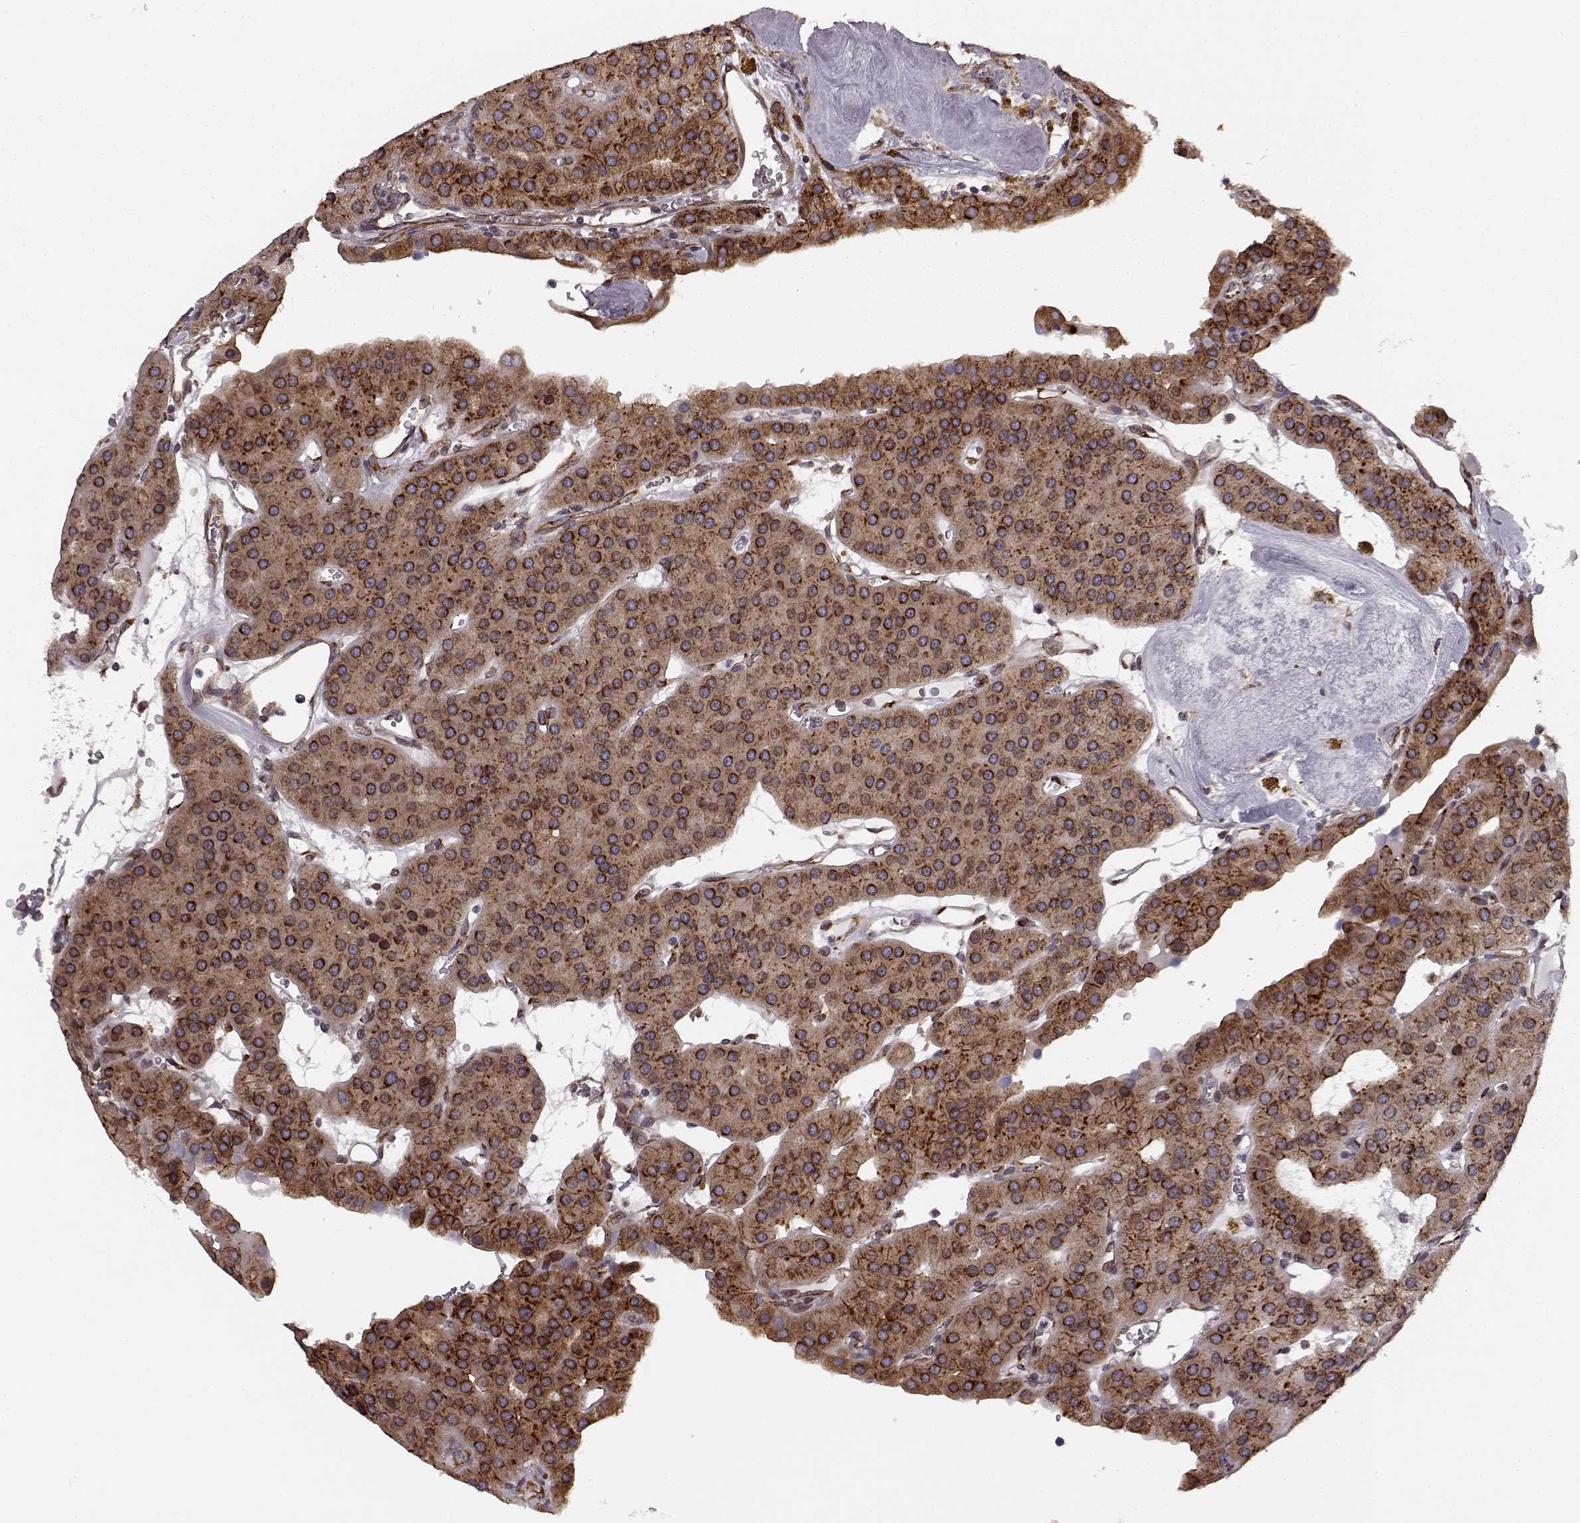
{"staining": {"intensity": "strong", "quantity": ">75%", "location": "cytoplasmic/membranous"}, "tissue": "parathyroid gland", "cell_type": "Glandular cells", "image_type": "normal", "snomed": [{"axis": "morphology", "description": "Normal tissue, NOS"}, {"axis": "morphology", "description": "Adenoma, NOS"}, {"axis": "topography", "description": "Parathyroid gland"}], "caption": "Immunohistochemical staining of unremarkable human parathyroid gland shows high levels of strong cytoplasmic/membranous staining in about >75% of glandular cells.", "gene": "TMEM14A", "patient": {"sex": "female", "age": 86}}